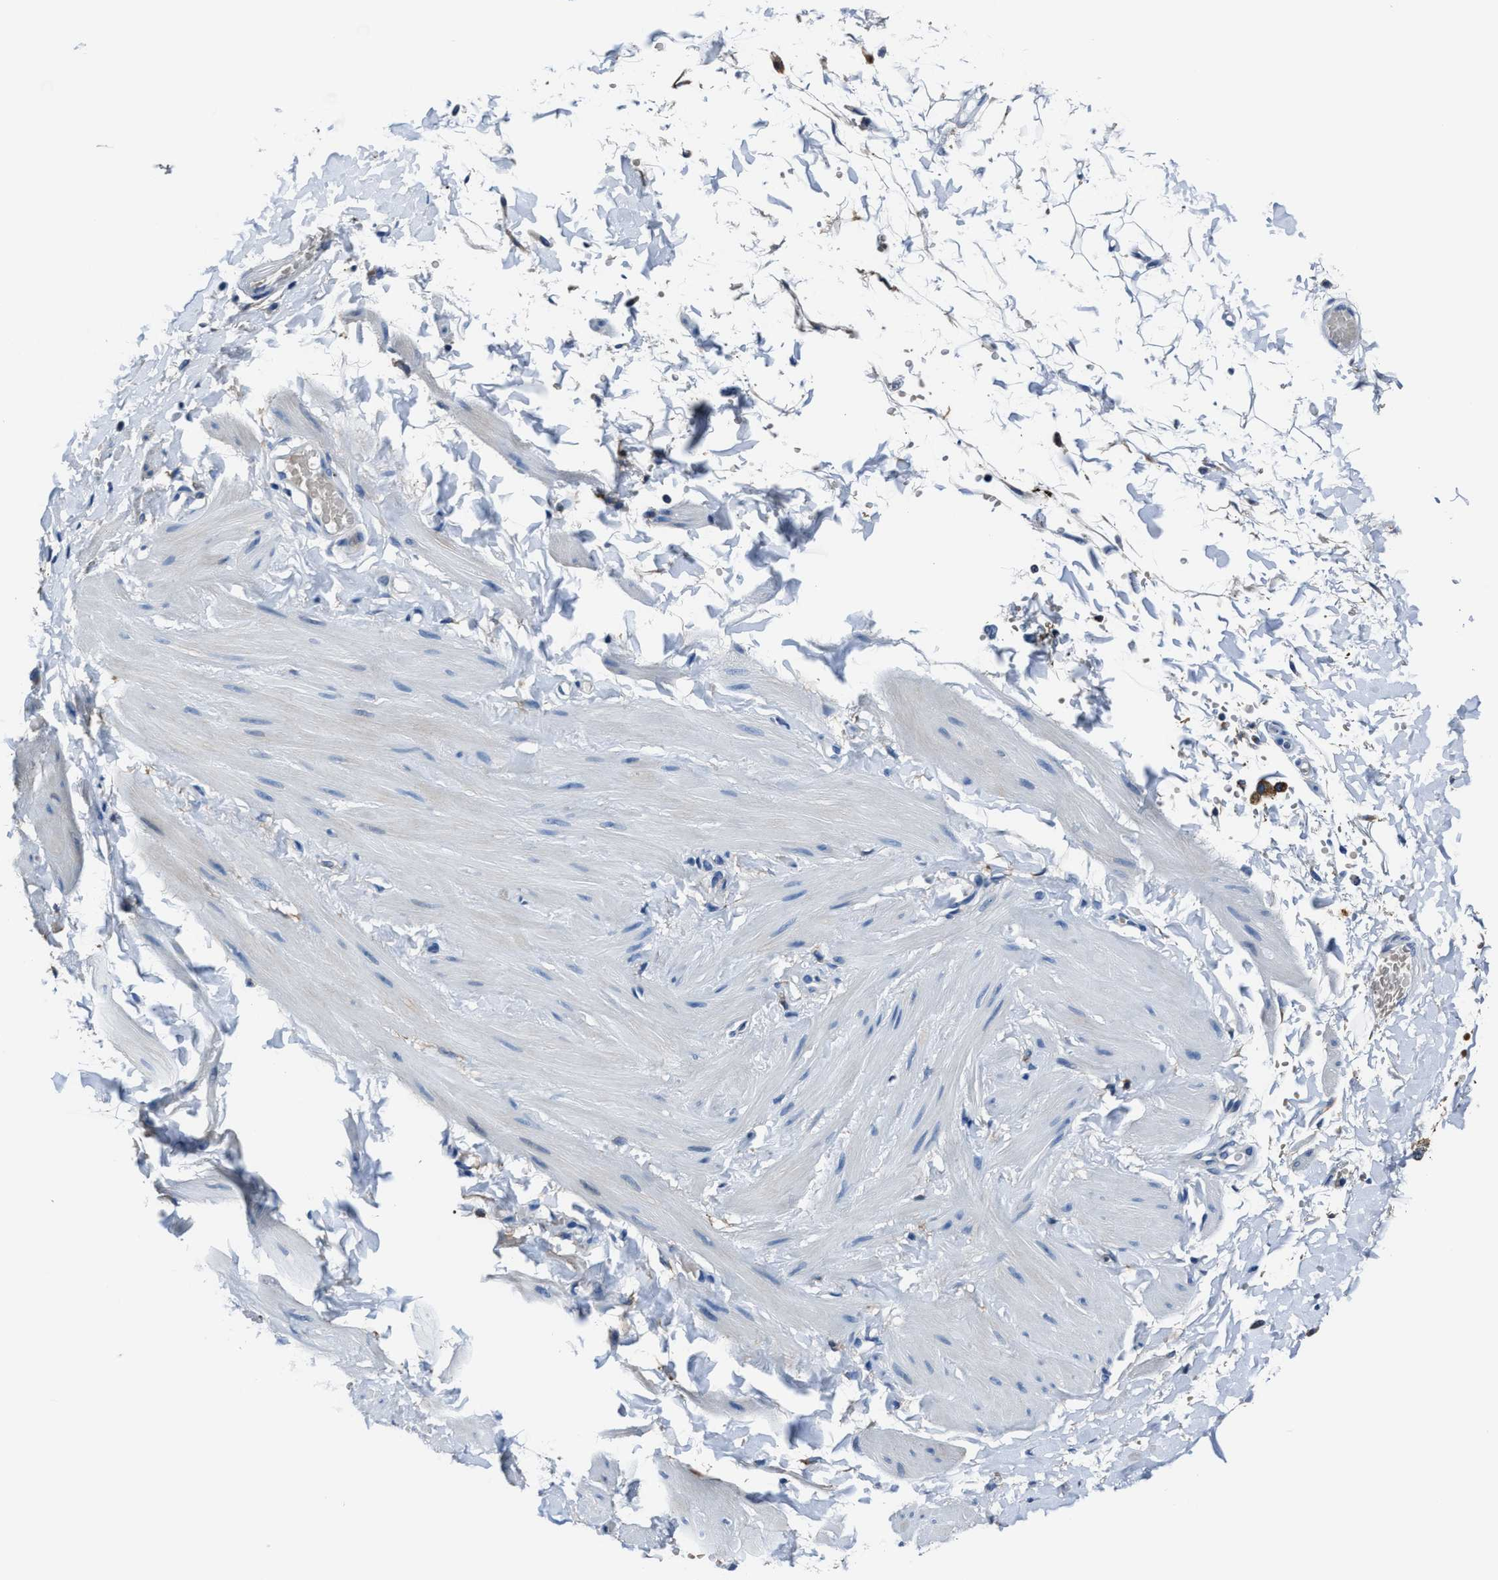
{"staining": {"intensity": "strong", "quantity": "25%-75%", "location": "cytoplasmic/membranous"}, "tissue": "adipose tissue", "cell_type": "Adipocytes", "image_type": "normal", "snomed": [{"axis": "morphology", "description": "Normal tissue, NOS"}, {"axis": "topography", "description": "Adipose tissue"}, {"axis": "topography", "description": "Vascular tissue"}, {"axis": "topography", "description": "Peripheral nerve tissue"}], "caption": "Strong cytoplasmic/membranous staining for a protein is identified in approximately 25%-75% of adipocytes of normal adipose tissue using IHC.", "gene": "FTL", "patient": {"sex": "male", "age": 25}}